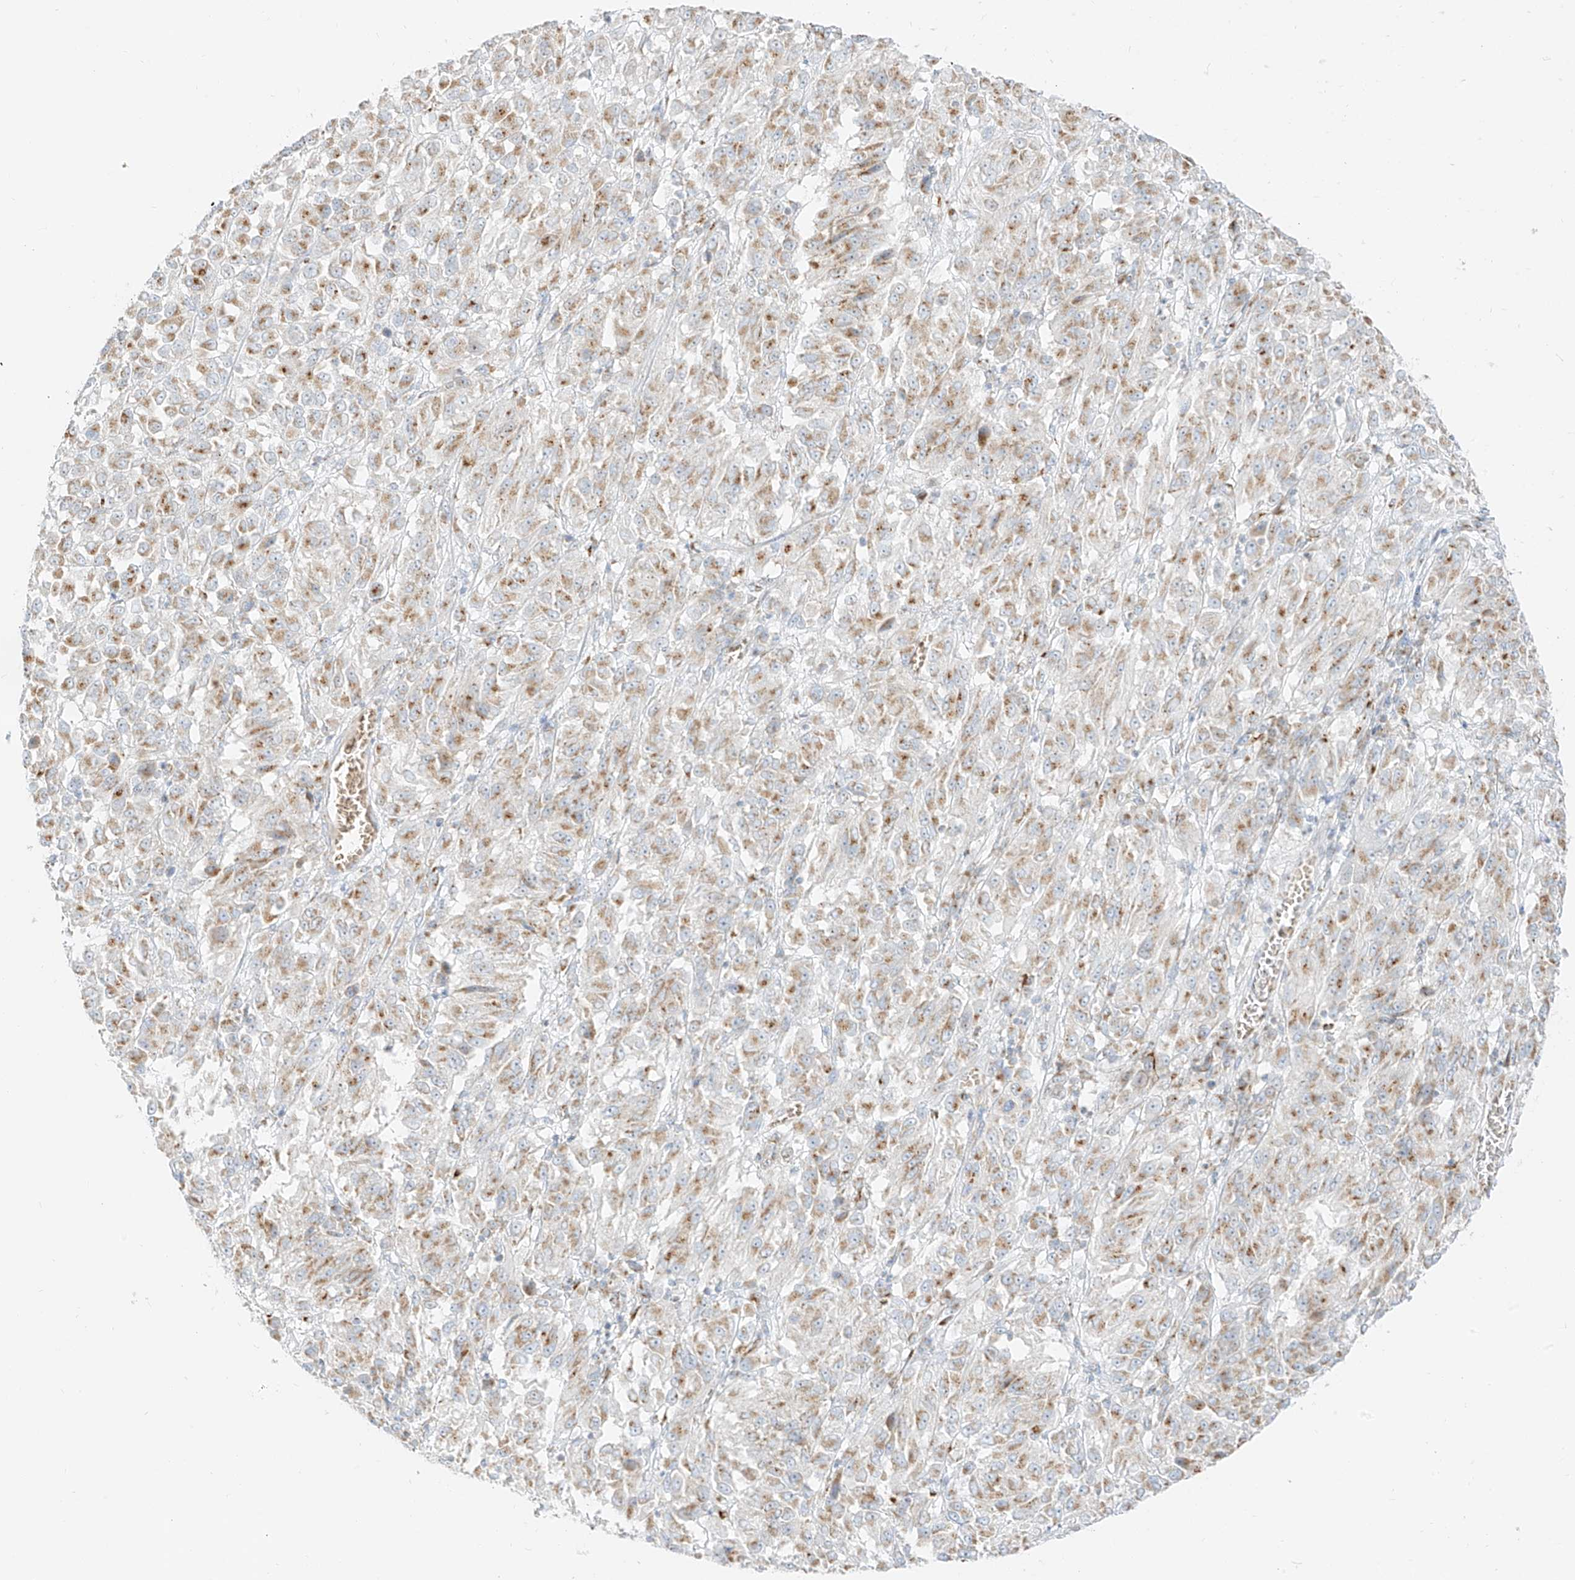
{"staining": {"intensity": "weak", "quantity": ">75%", "location": "cytoplasmic/membranous"}, "tissue": "melanoma", "cell_type": "Tumor cells", "image_type": "cancer", "snomed": [{"axis": "morphology", "description": "Malignant melanoma, Metastatic site"}, {"axis": "topography", "description": "Lung"}], "caption": "Protein staining of malignant melanoma (metastatic site) tissue demonstrates weak cytoplasmic/membranous staining in approximately >75% of tumor cells.", "gene": "TMEM87B", "patient": {"sex": "male", "age": 64}}